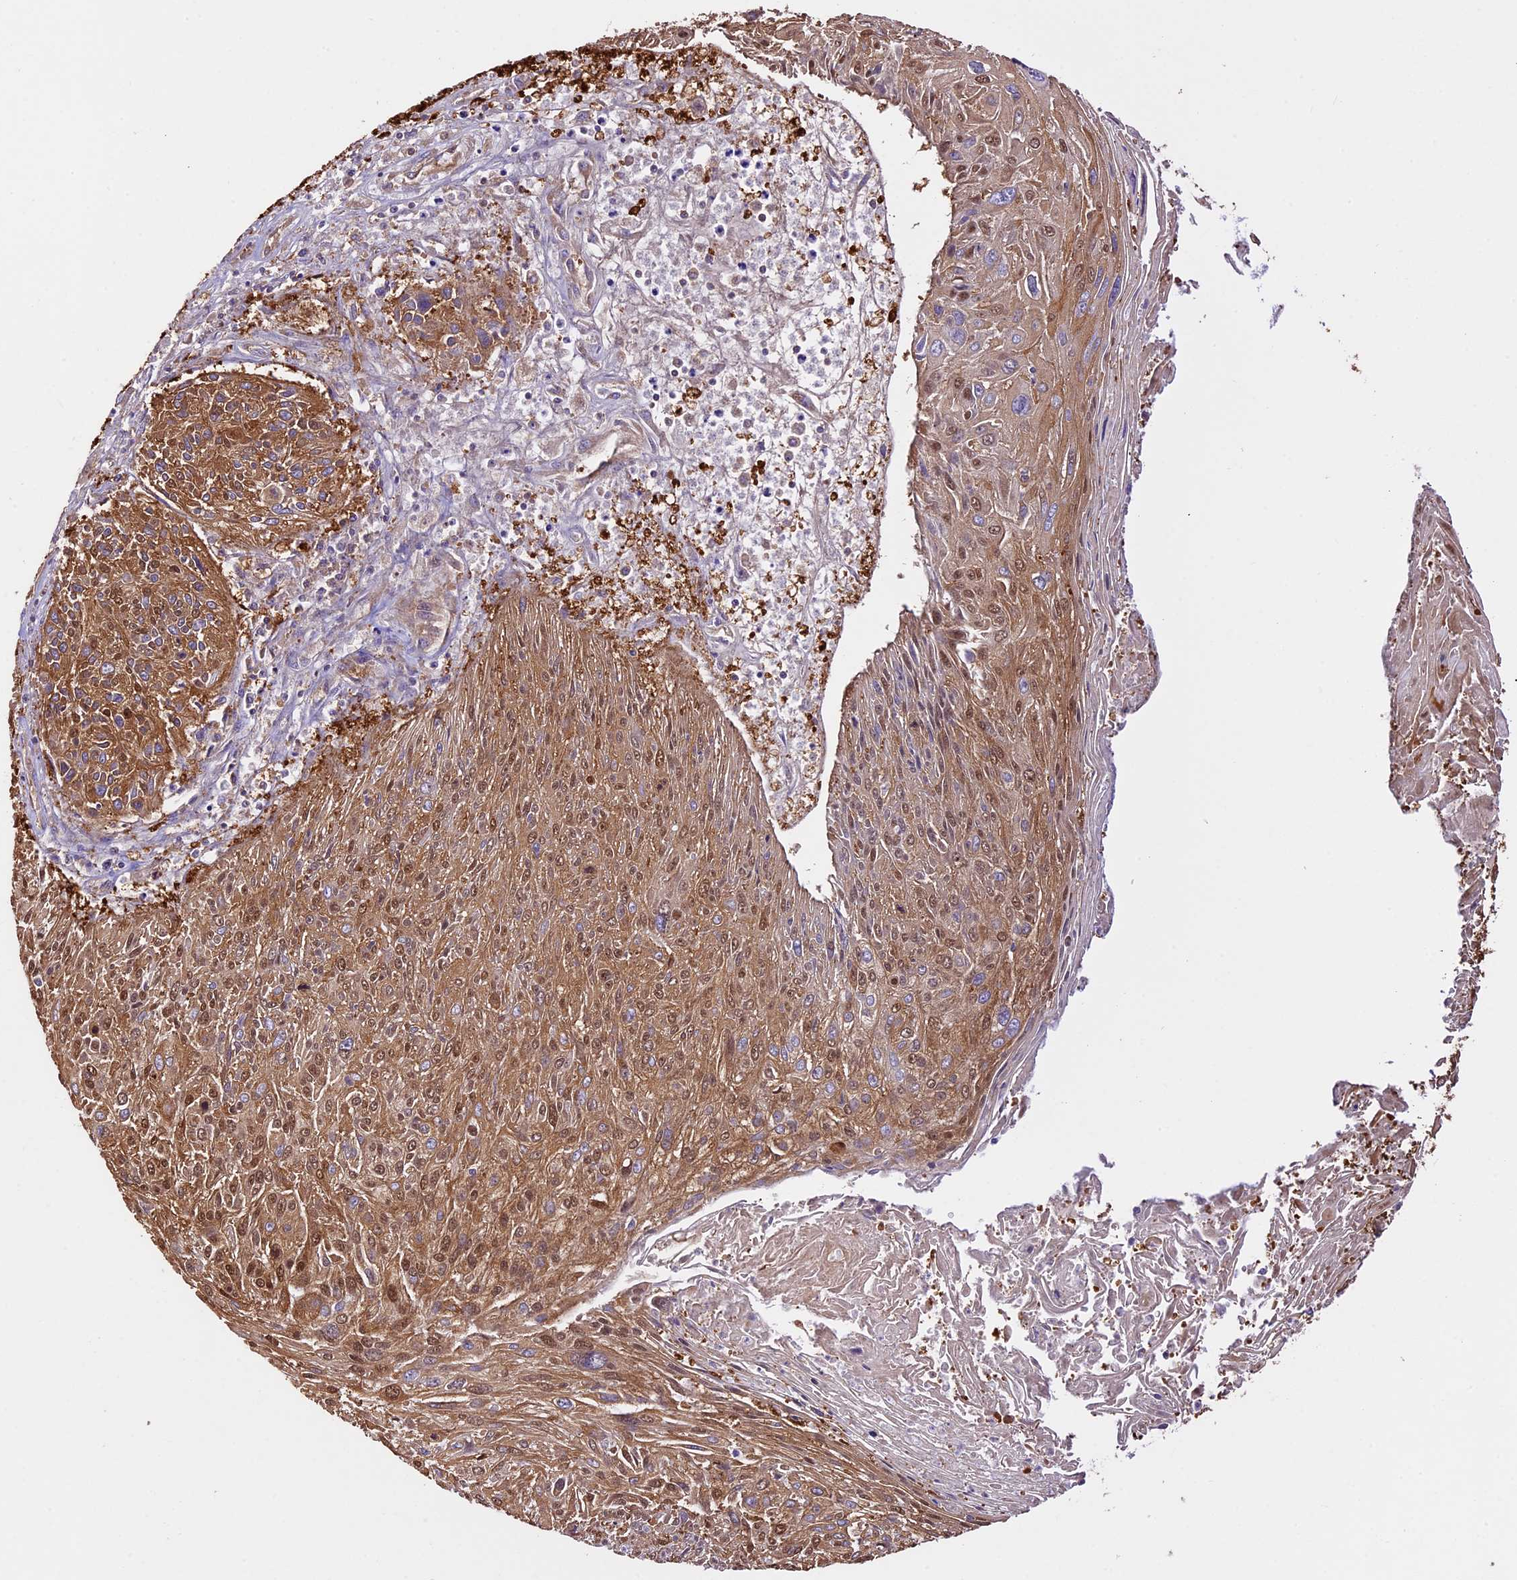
{"staining": {"intensity": "moderate", "quantity": ">75%", "location": "cytoplasmic/membranous,nuclear"}, "tissue": "cervical cancer", "cell_type": "Tumor cells", "image_type": "cancer", "snomed": [{"axis": "morphology", "description": "Squamous cell carcinoma, NOS"}, {"axis": "topography", "description": "Cervix"}], "caption": "Moderate cytoplasmic/membranous and nuclear positivity for a protein is present in approximately >75% of tumor cells of cervical squamous cell carcinoma using immunohistochemistry (IHC).", "gene": "KARS1", "patient": {"sex": "female", "age": 51}}